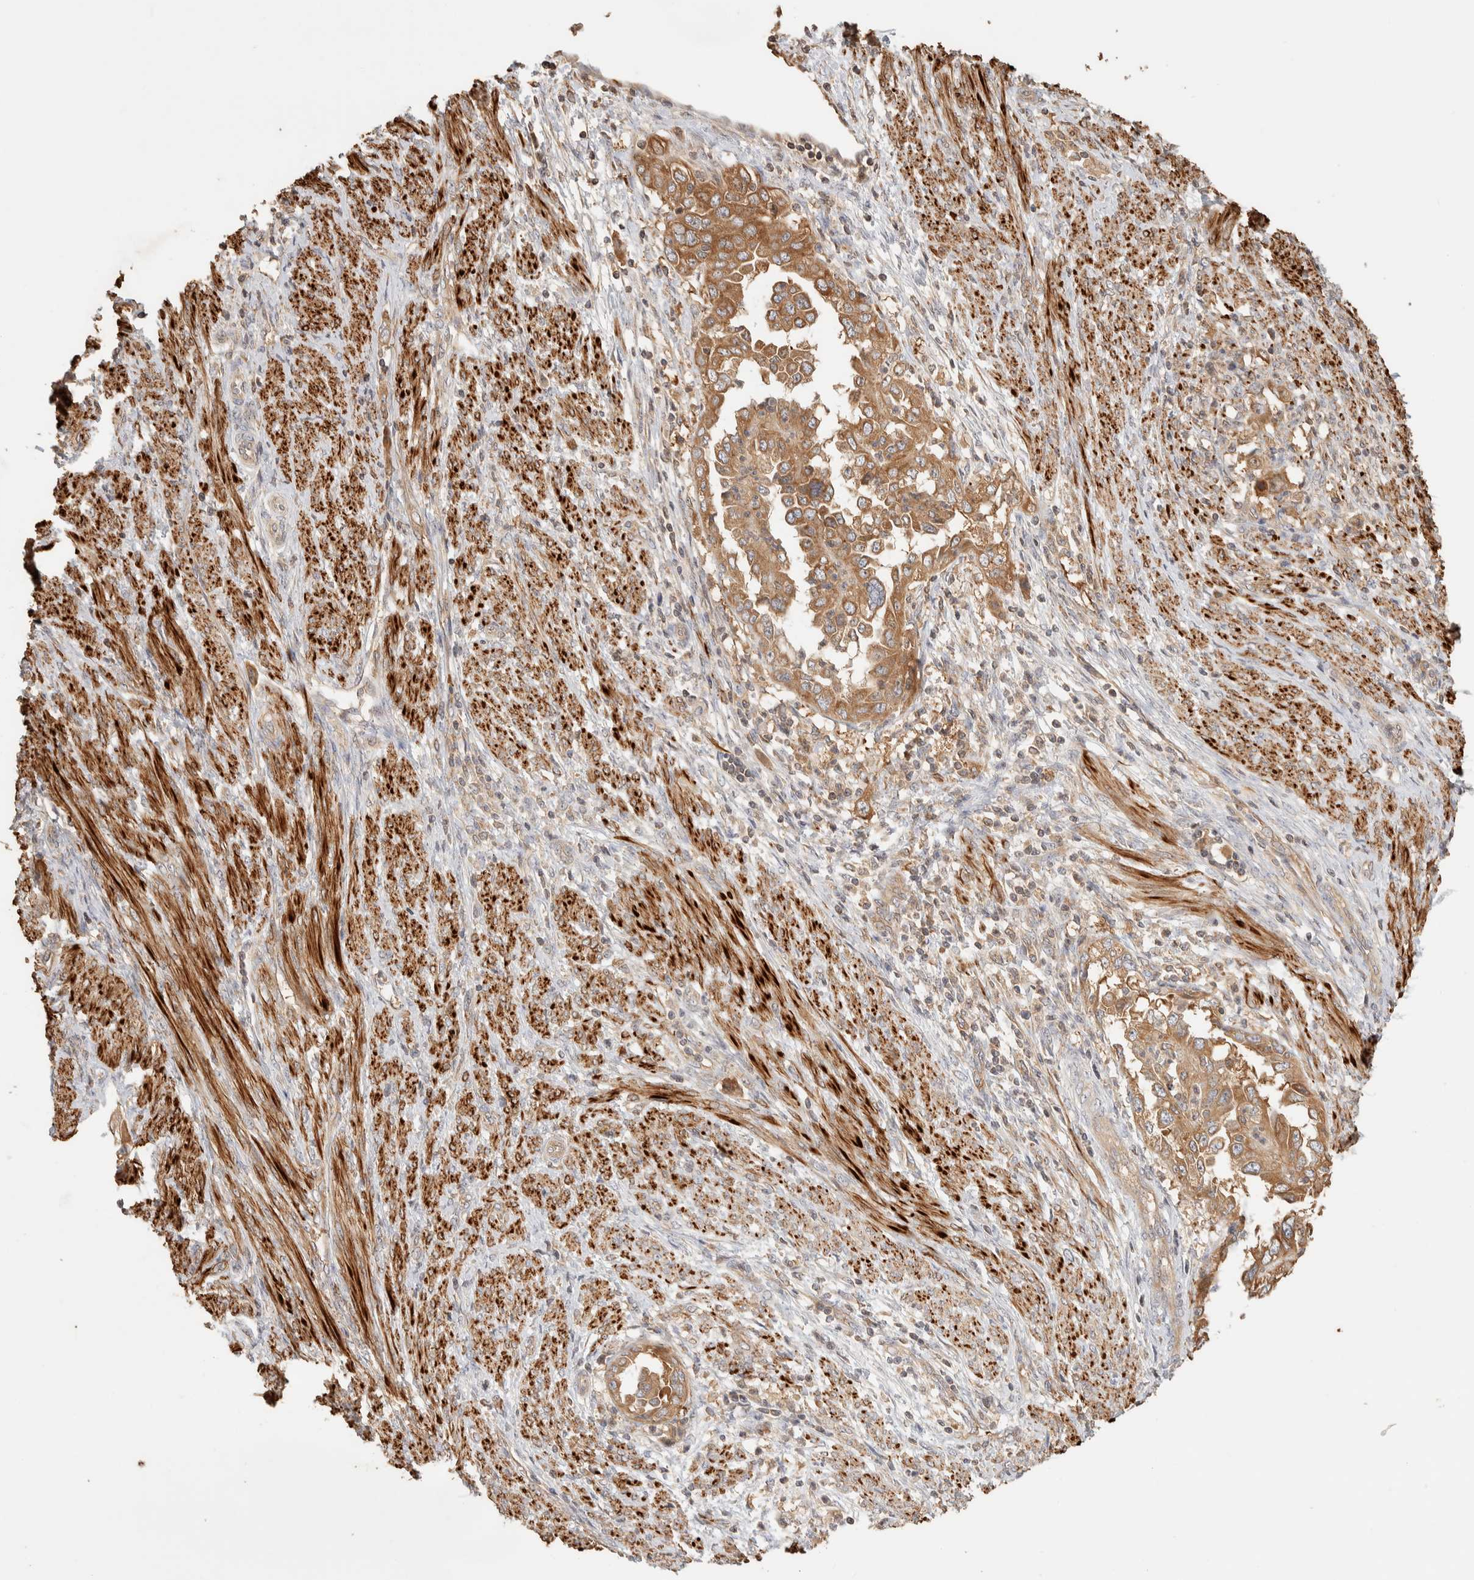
{"staining": {"intensity": "moderate", "quantity": ">75%", "location": "cytoplasmic/membranous"}, "tissue": "endometrial cancer", "cell_type": "Tumor cells", "image_type": "cancer", "snomed": [{"axis": "morphology", "description": "Adenocarcinoma, NOS"}, {"axis": "topography", "description": "Endometrium"}], "caption": "A brown stain highlights moderate cytoplasmic/membranous staining of a protein in endometrial adenocarcinoma tumor cells.", "gene": "TTI2", "patient": {"sex": "female", "age": 85}}